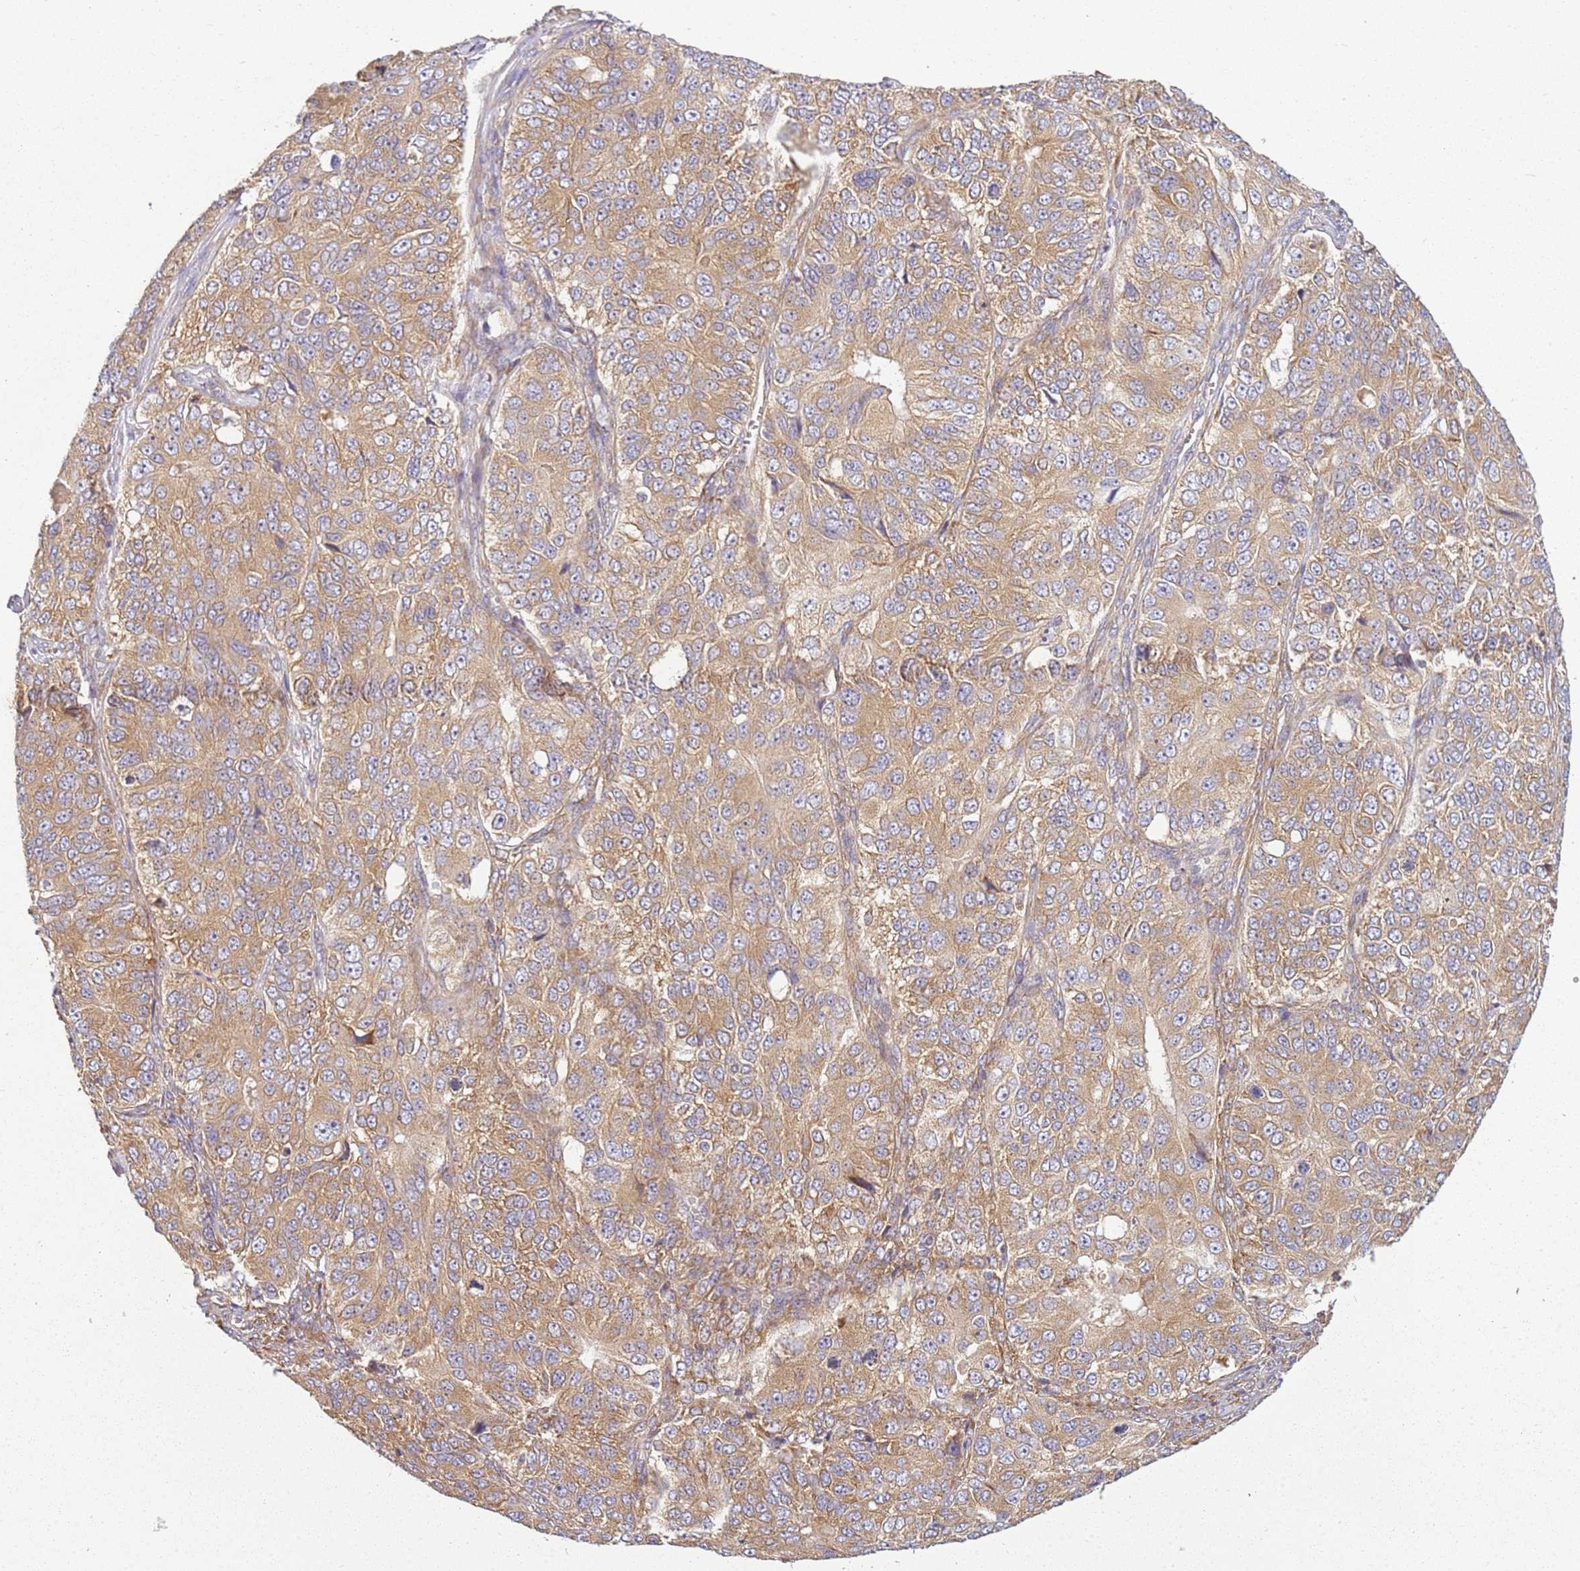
{"staining": {"intensity": "moderate", "quantity": ">75%", "location": "cytoplasmic/membranous"}, "tissue": "ovarian cancer", "cell_type": "Tumor cells", "image_type": "cancer", "snomed": [{"axis": "morphology", "description": "Carcinoma, endometroid"}, {"axis": "topography", "description": "Ovary"}], "caption": "Protein expression analysis of human ovarian endometroid carcinoma reveals moderate cytoplasmic/membranous expression in about >75% of tumor cells. The staining was performed using DAB to visualize the protein expression in brown, while the nuclei were stained in blue with hematoxylin (Magnification: 20x).", "gene": "RPS28", "patient": {"sex": "female", "age": 51}}